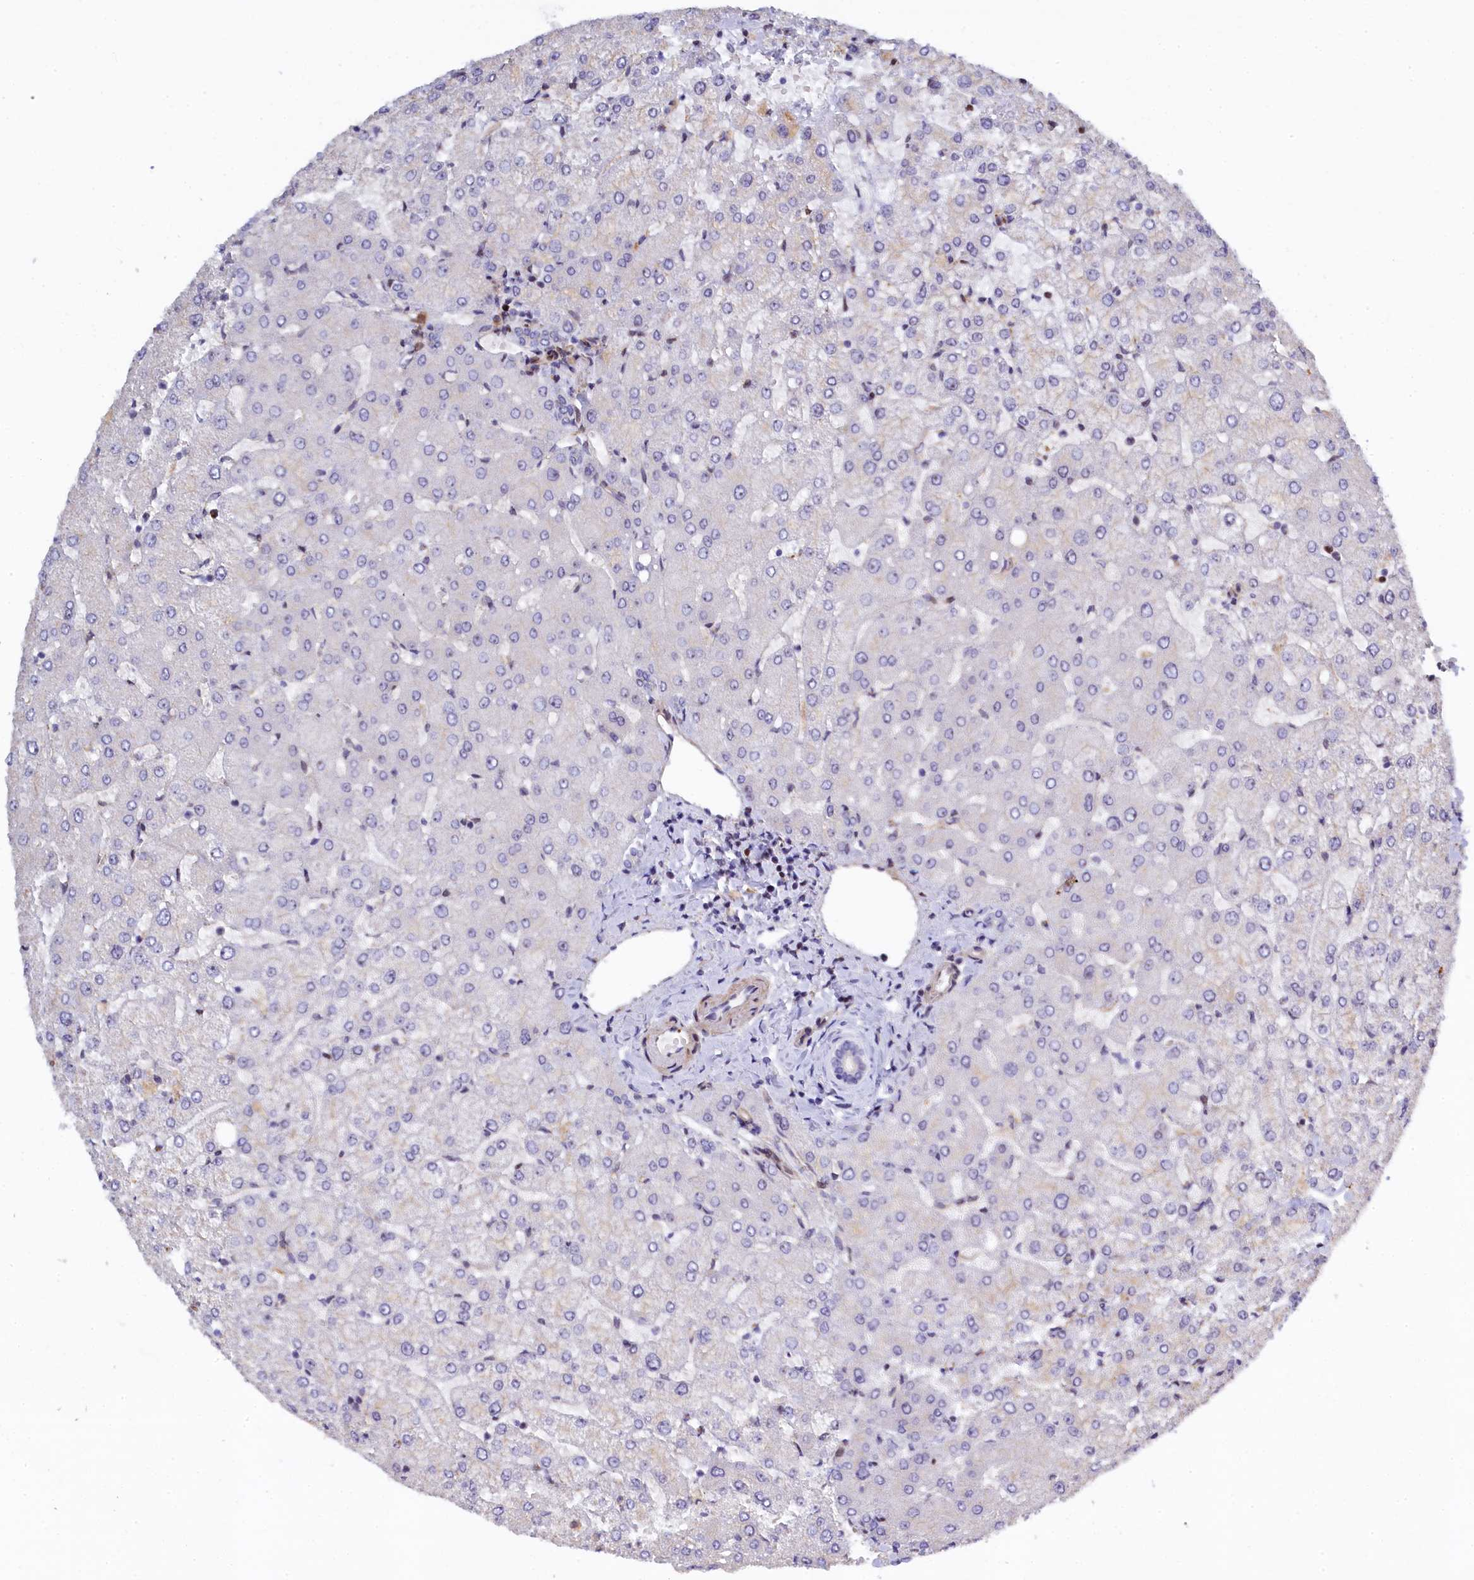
{"staining": {"intensity": "negative", "quantity": "none", "location": "none"}, "tissue": "liver", "cell_type": "Cholangiocytes", "image_type": "normal", "snomed": [{"axis": "morphology", "description": "Normal tissue, NOS"}, {"axis": "topography", "description": "Liver"}], "caption": "Immunohistochemistry (IHC) photomicrograph of normal human liver stained for a protein (brown), which demonstrates no staining in cholangiocytes. (DAB immunohistochemistry (IHC) visualized using brightfield microscopy, high magnification).", "gene": "TGDS", "patient": {"sex": "female", "age": 54}}